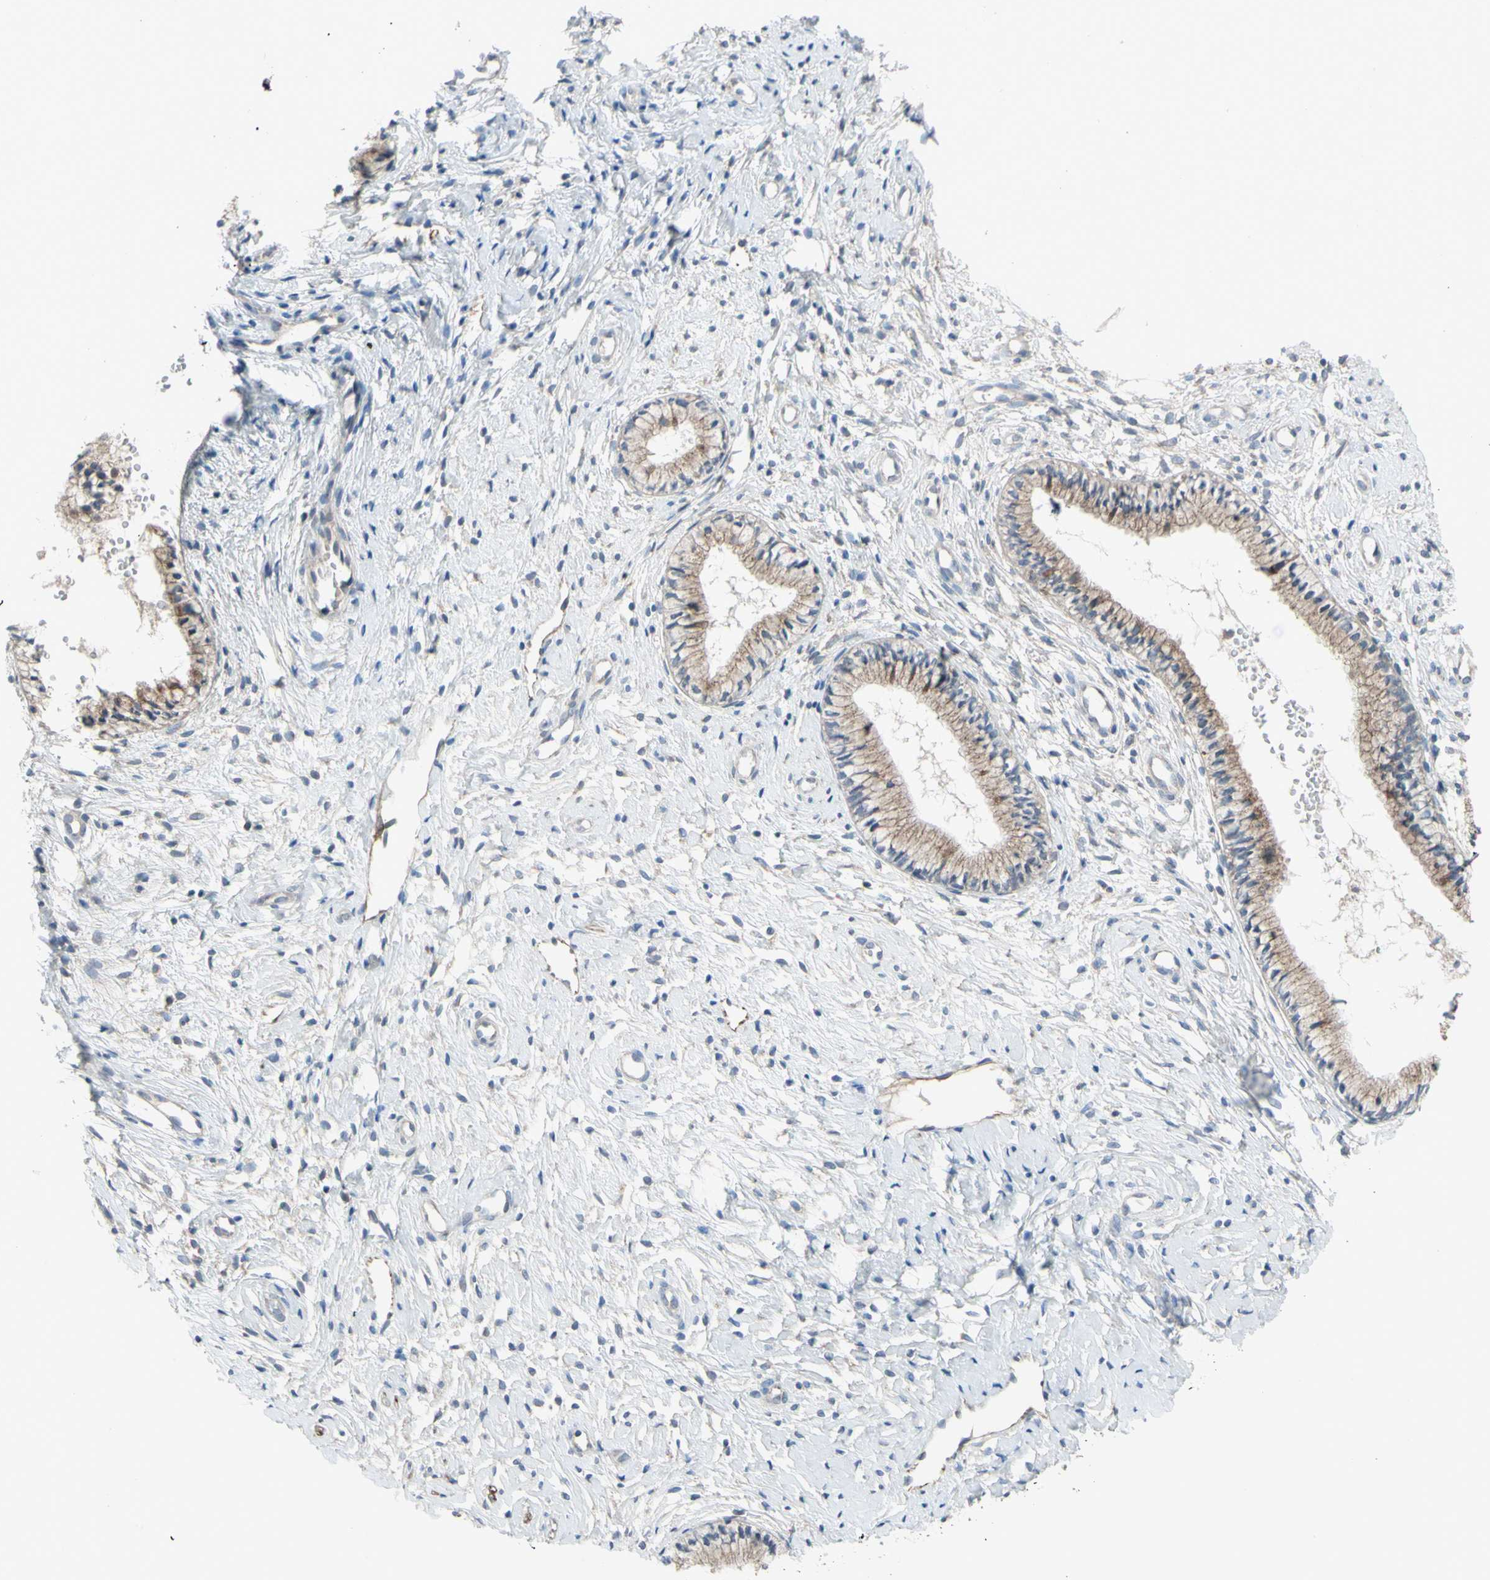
{"staining": {"intensity": "weak", "quantity": ">75%", "location": "cytoplasmic/membranous"}, "tissue": "cervix", "cell_type": "Glandular cells", "image_type": "normal", "snomed": [{"axis": "morphology", "description": "Normal tissue, NOS"}, {"axis": "topography", "description": "Cervix"}], "caption": "Protein expression by IHC exhibits weak cytoplasmic/membranous staining in approximately >75% of glandular cells in unremarkable cervix.", "gene": "FAM171B", "patient": {"sex": "female", "age": 46}}